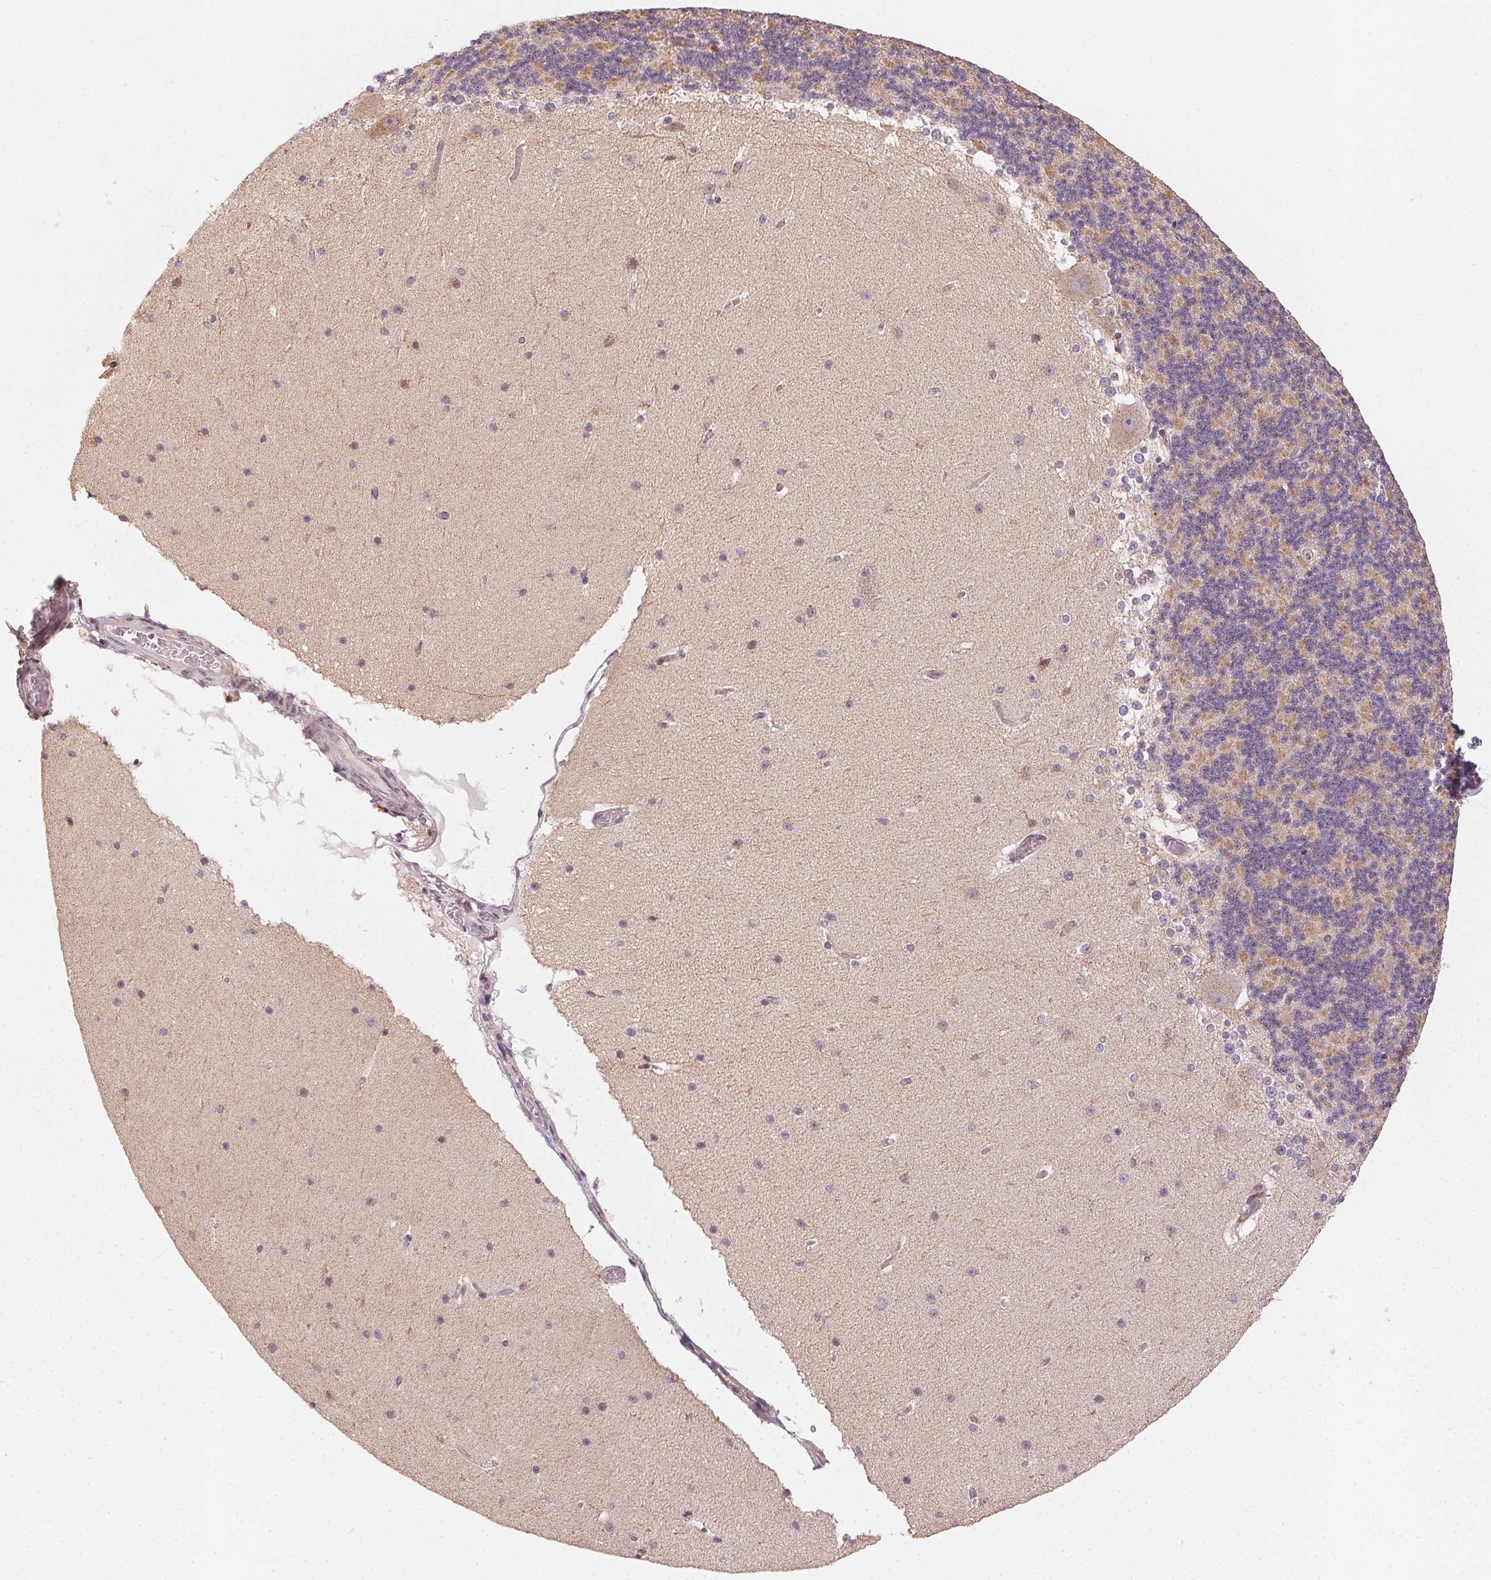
{"staining": {"intensity": "weak", "quantity": "25%-75%", "location": "cytoplasmic/membranous"}, "tissue": "cerebellum", "cell_type": "Cells in granular layer", "image_type": "normal", "snomed": [{"axis": "morphology", "description": "Normal tissue, NOS"}, {"axis": "topography", "description": "Cerebellum"}], "caption": "A micrograph of cerebellum stained for a protein shows weak cytoplasmic/membranous brown staining in cells in granular layer.", "gene": "MATCAP1", "patient": {"sex": "female", "age": 19}}